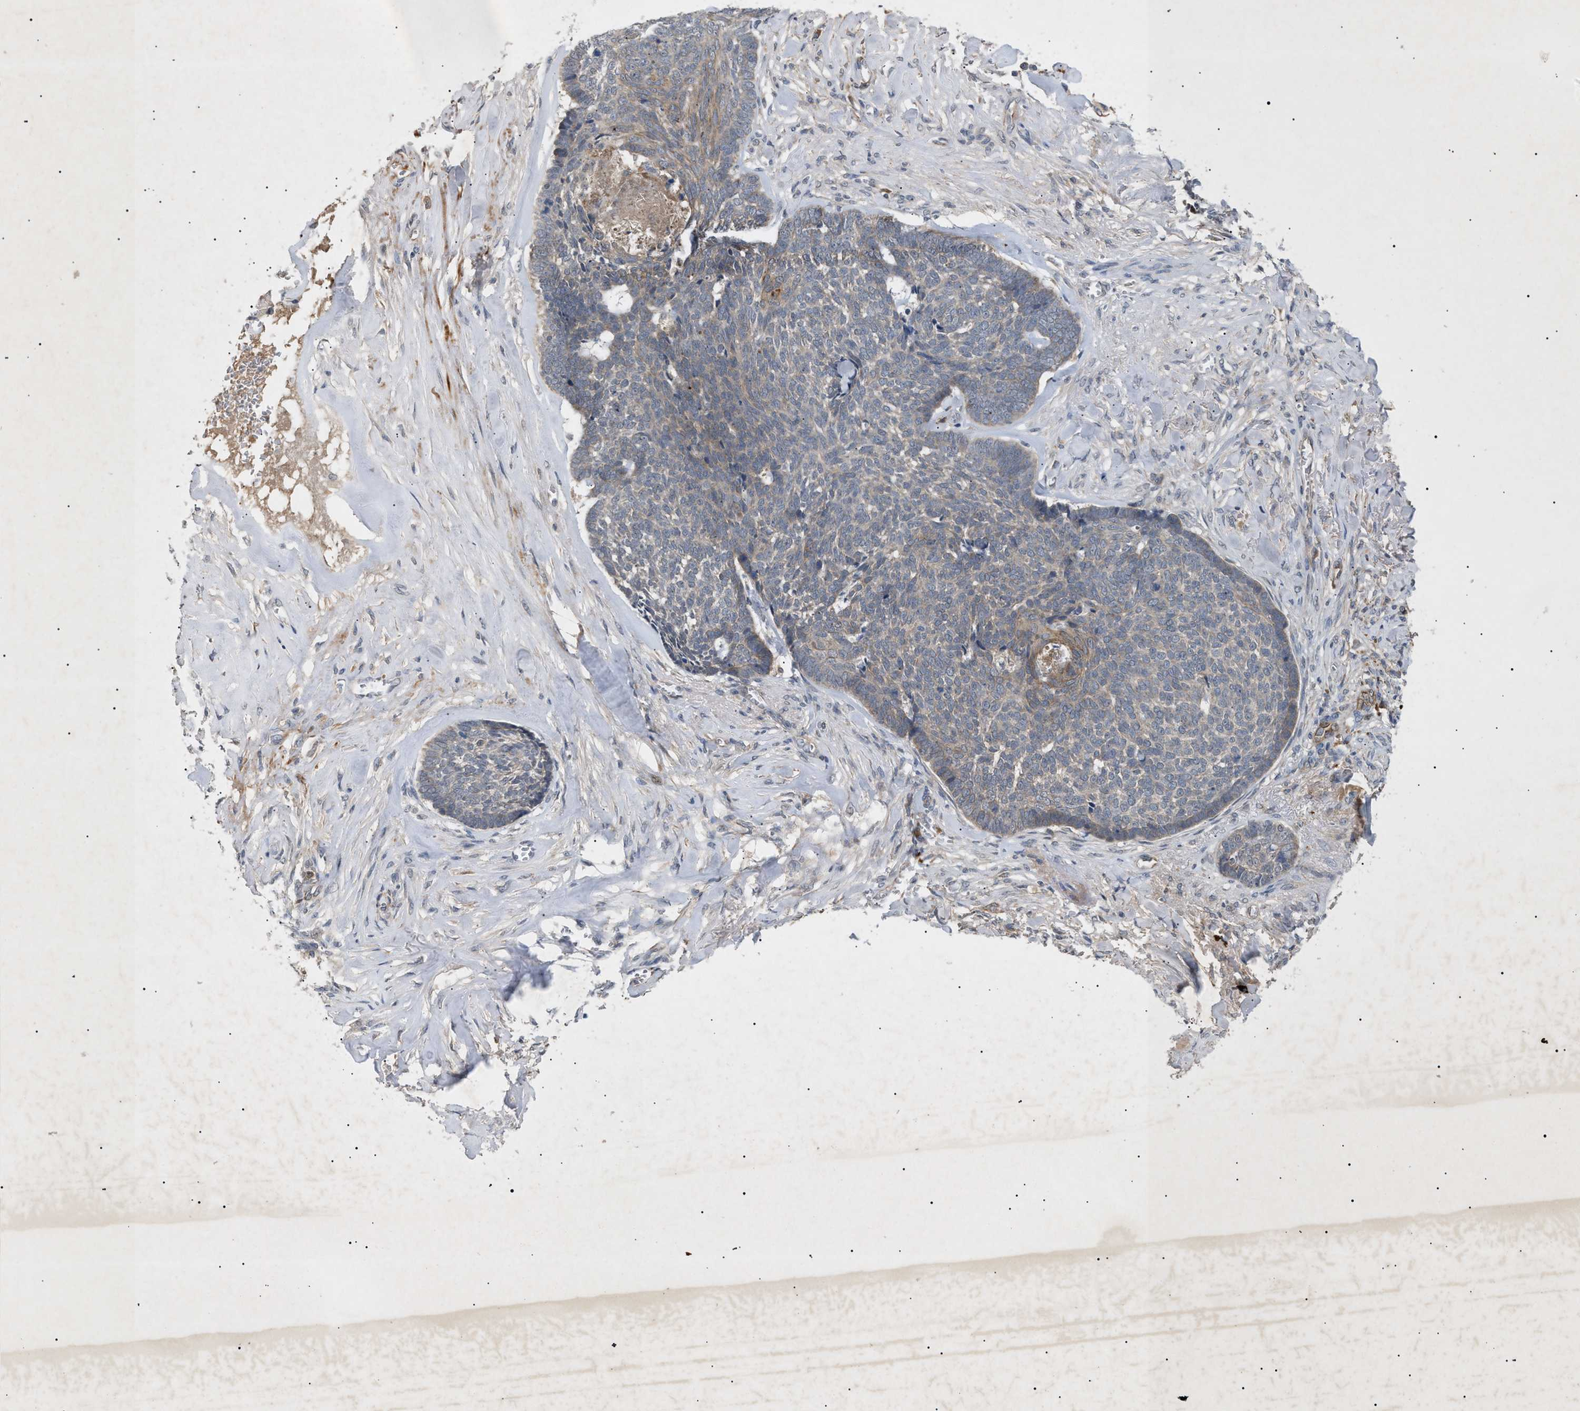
{"staining": {"intensity": "weak", "quantity": "<25%", "location": "cytoplasmic/membranous"}, "tissue": "skin cancer", "cell_type": "Tumor cells", "image_type": "cancer", "snomed": [{"axis": "morphology", "description": "Basal cell carcinoma"}, {"axis": "topography", "description": "Skin"}], "caption": "IHC micrograph of human skin basal cell carcinoma stained for a protein (brown), which reveals no positivity in tumor cells.", "gene": "SIRT5", "patient": {"sex": "male", "age": 84}}